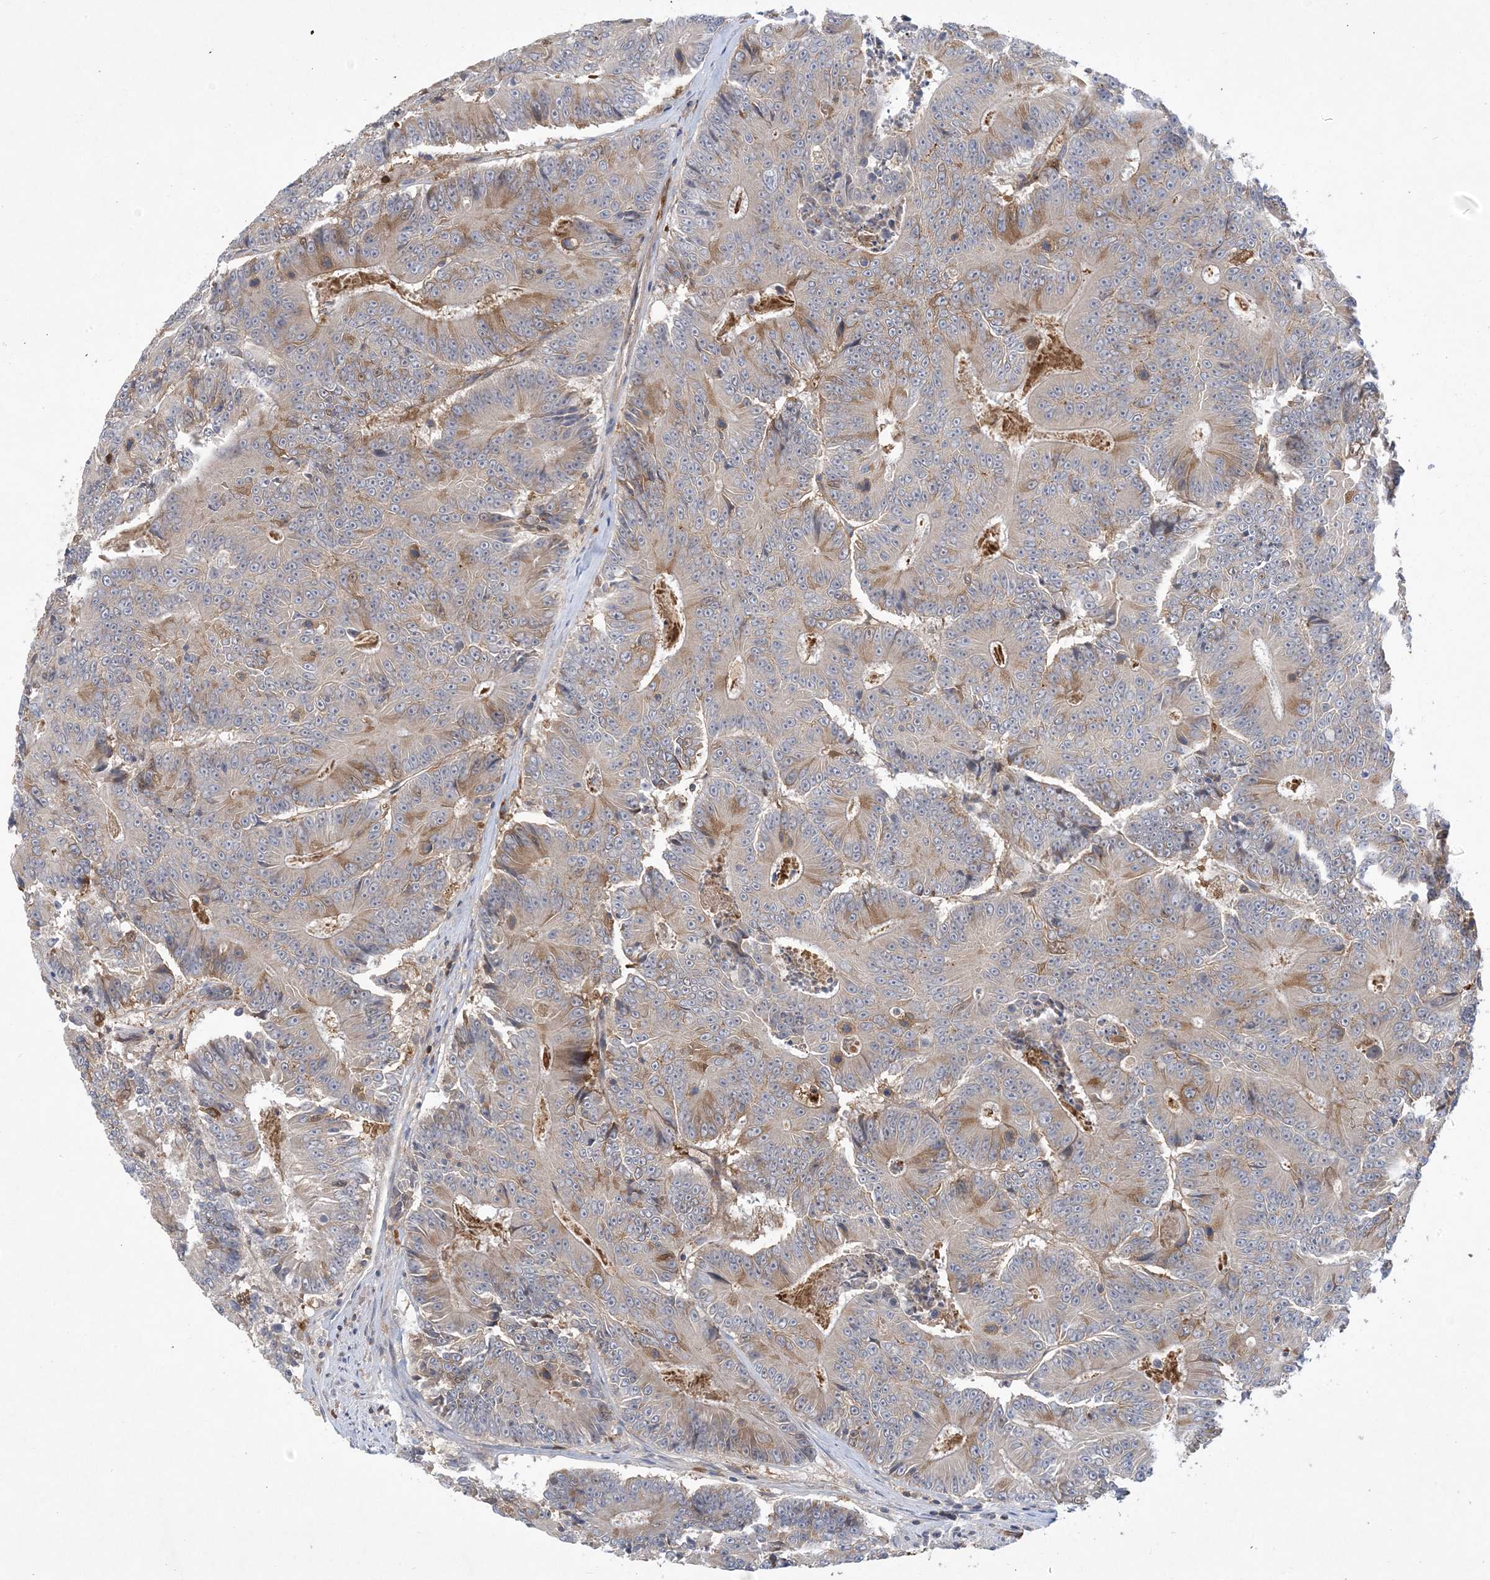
{"staining": {"intensity": "moderate", "quantity": "<25%", "location": "cytoplasmic/membranous"}, "tissue": "colorectal cancer", "cell_type": "Tumor cells", "image_type": "cancer", "snomed": [{"axis": "morphology", "description": "Adenocarcinoma, NOS"}, {"axis": "topography", "description": "Colon"}], "caption": "There is low levels of moderate cytoplasmic/membranous staining in tumor cells of colorectal adenocarcinoma, as demonstrated by immunohistochemical staining (brown color).", "gene": "AOC1", "patient": {"sex": "male", "age": 83}}